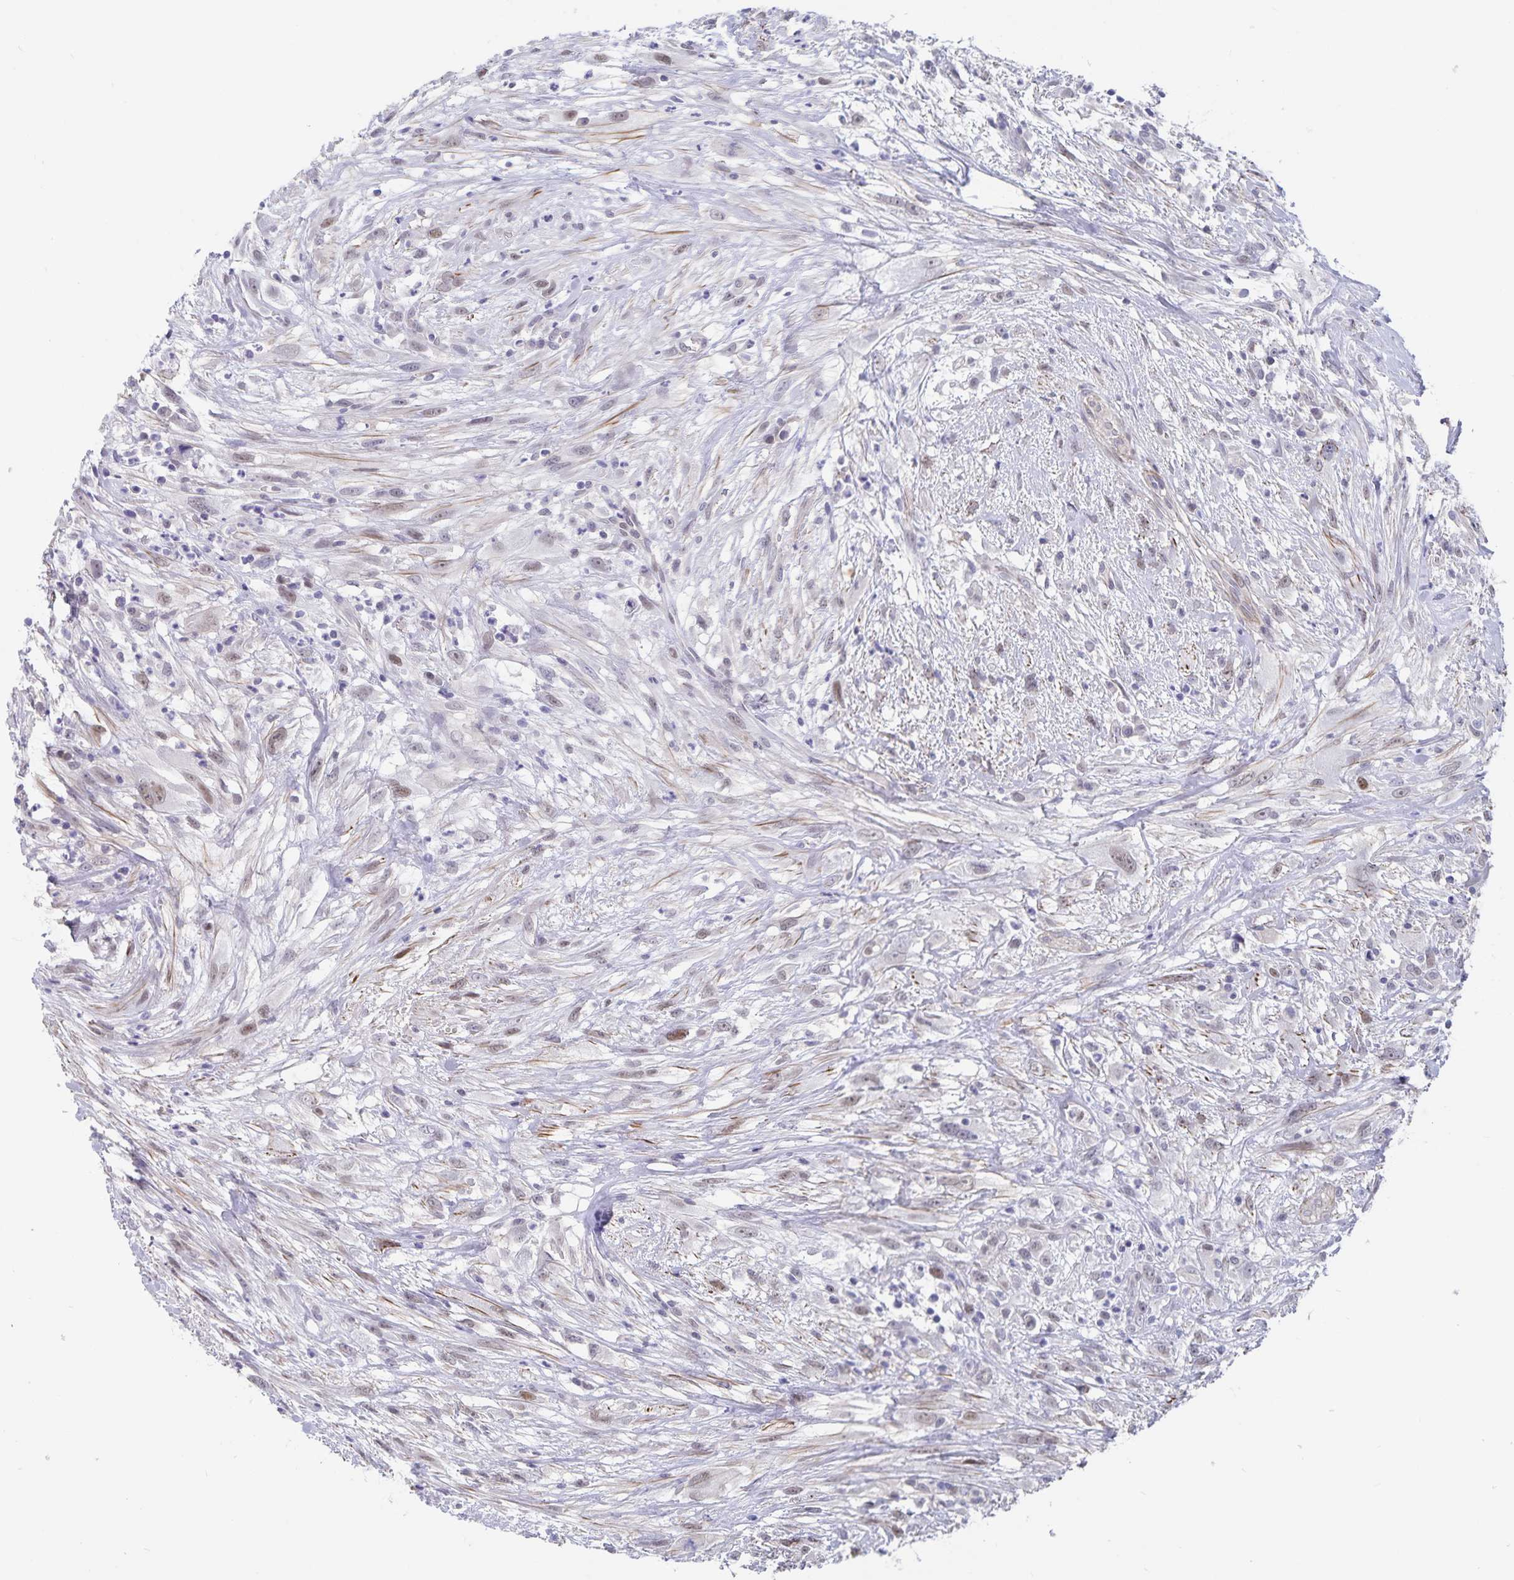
{"staining": {"intensity": "weak", "quantity": "<25%", "location": "nuclear"}, "tissue": "head and neck cancer", "cell_type": "Tumor cells", "image_type": "cancer", "snomed": [{"axis": "morphology", "description": "Squamous cell carcinoma, NOS"}, {"axis": "topography", "description": "Head-Neck"}], "caption": "Protein analysis of head and neck cancer (squamous cell carcinoma) exhibits no significant staining in tumor cells.", "gene": "BAG6", "patient": {"sex": "male", "age": 65}}